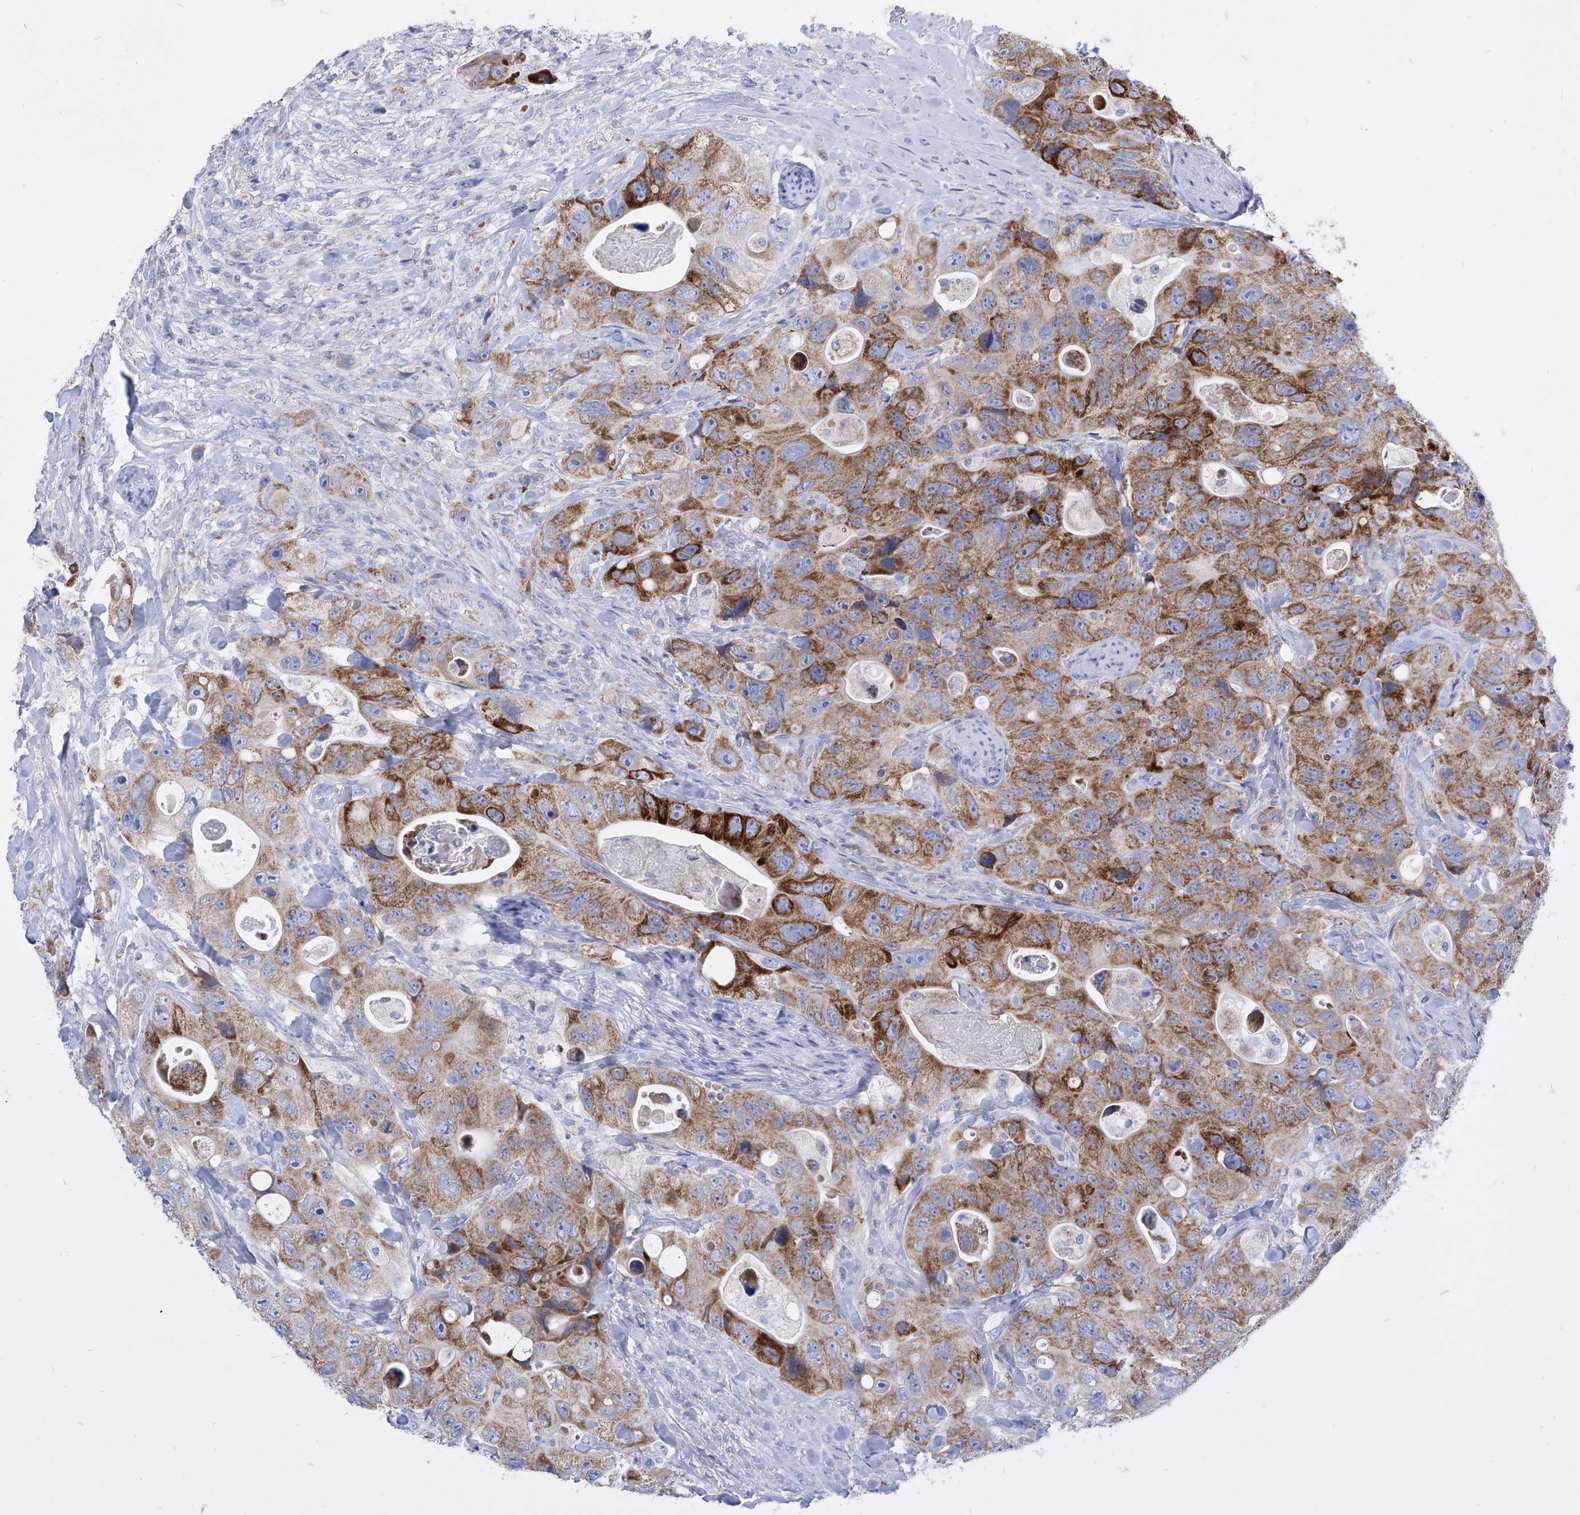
{"staining": {"intensity": "moderate", "quantity": ">75%", "location": "cytoplasmic/membranous"}, "tissue": "colorectal cancer", "cell_type": "Tumor cells", "image_type": "cancer", "snomed": [{"axis": "morphology", "description": "Adenocarcinoma, NOS"}, {"axis": "topography", "description": "Colon"}], "caption": "Colorectal cancer stained for a protein (brown) displays moderate cytoplasmic/membranous positive expression in about >75% of tumor cells.", "gene": "COQ3", "patient": {"sex": "female", "age": 46}}